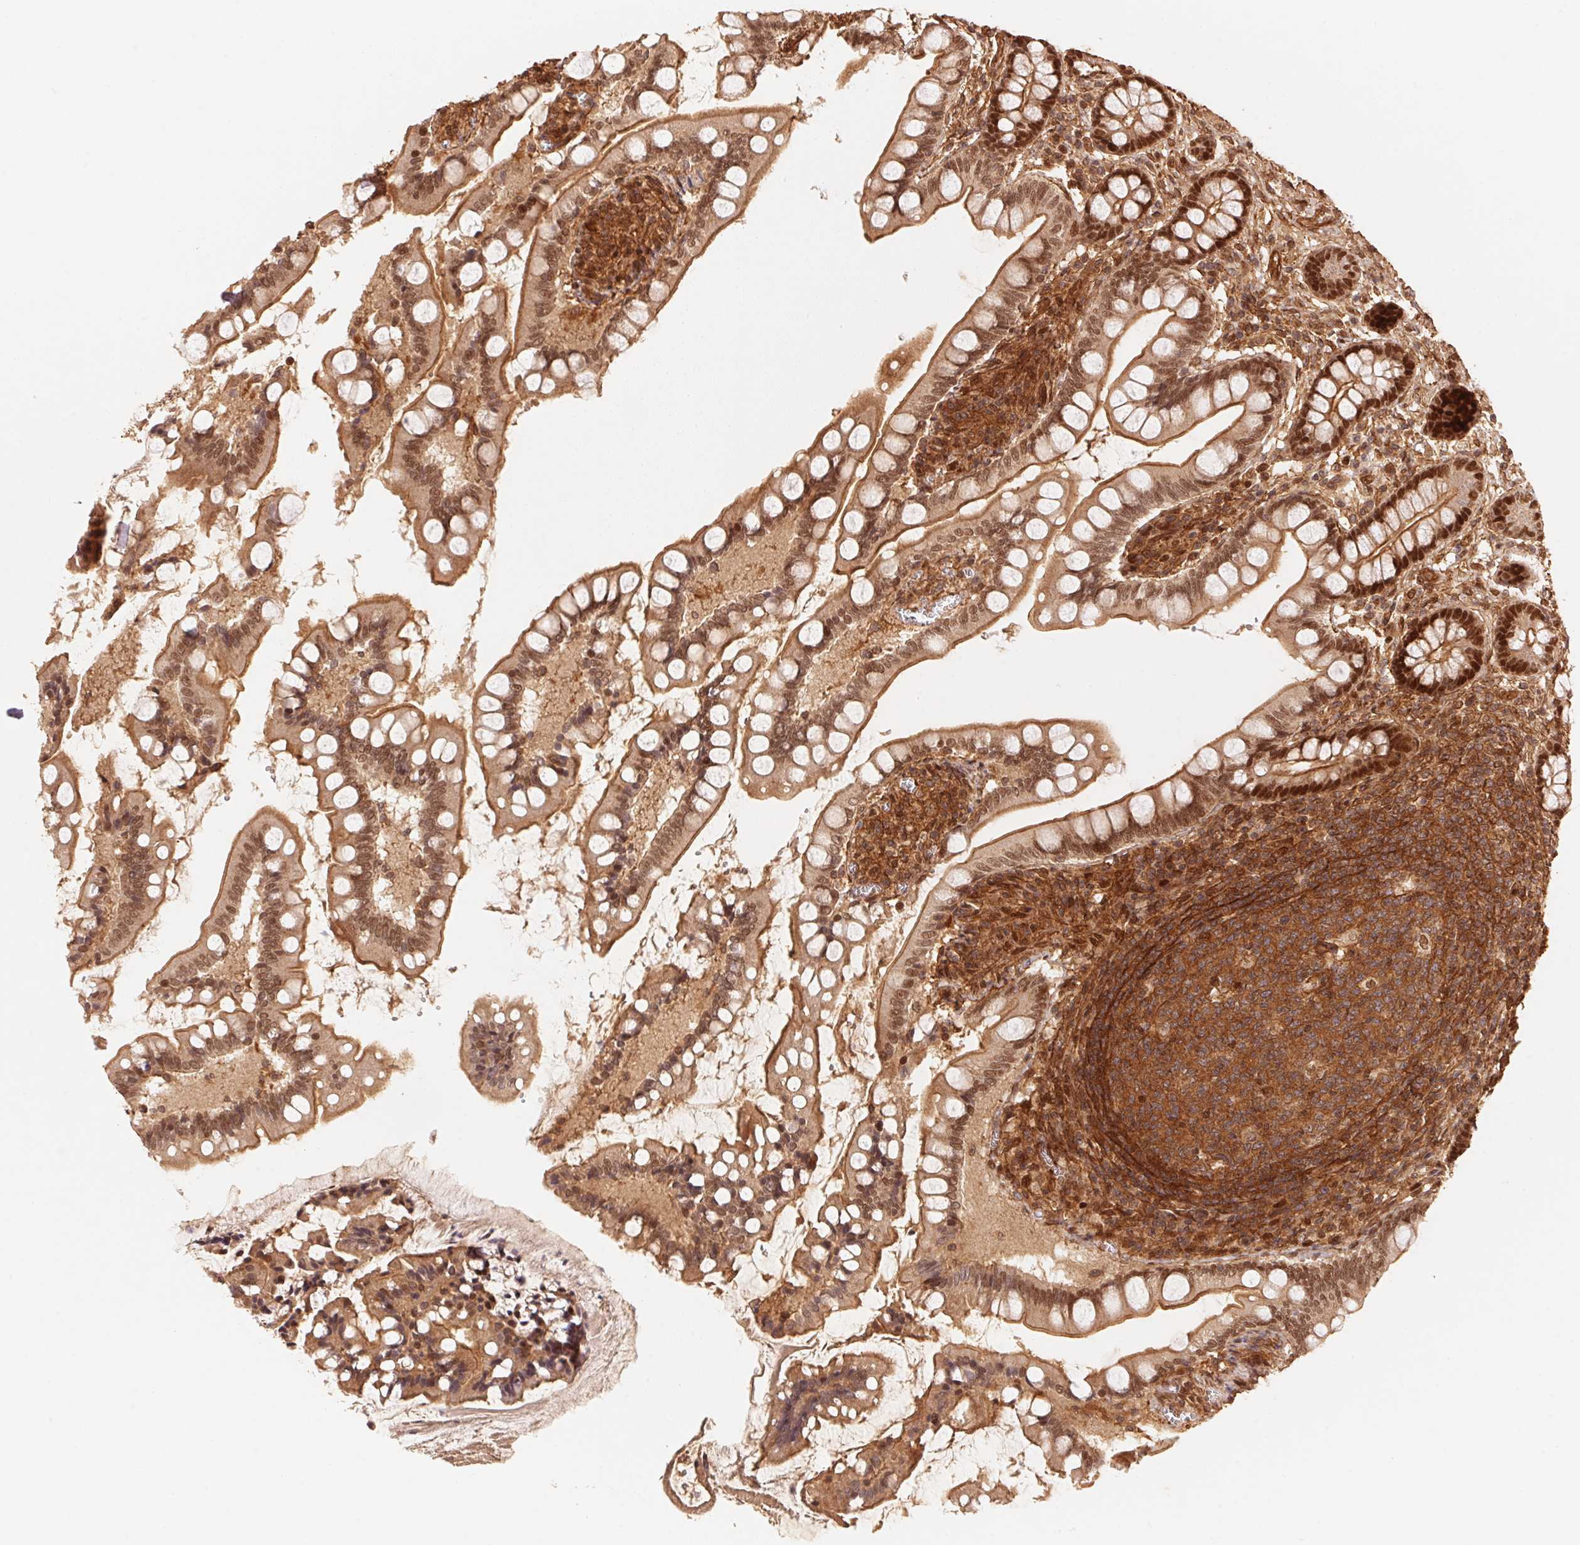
{"staining": {"intensity": "moderate", "quantity": ">75%", "location": "cytoplasmic/membranous,nuclear"}, "tissue": "small intestine", "cell_type": "Glandular cells", "image_type": "normal", "snomed": [{"axis": "morphology", "description": "Normal tissue, NOS"}, {"axis": "topography", "description": "Small intestine"}], "caption": "A histopathology image of human small intestine stained for a protein exhibits moderate cytoplasmic/membranous,nuclear brown staining in glandular cells. (Stains: DAB in brown, nuclei in blue, Microscopy: brightfield microscopy at high magnification).", "gene": "TNIP2", "patient": {"sex": "female", "age": 56}}